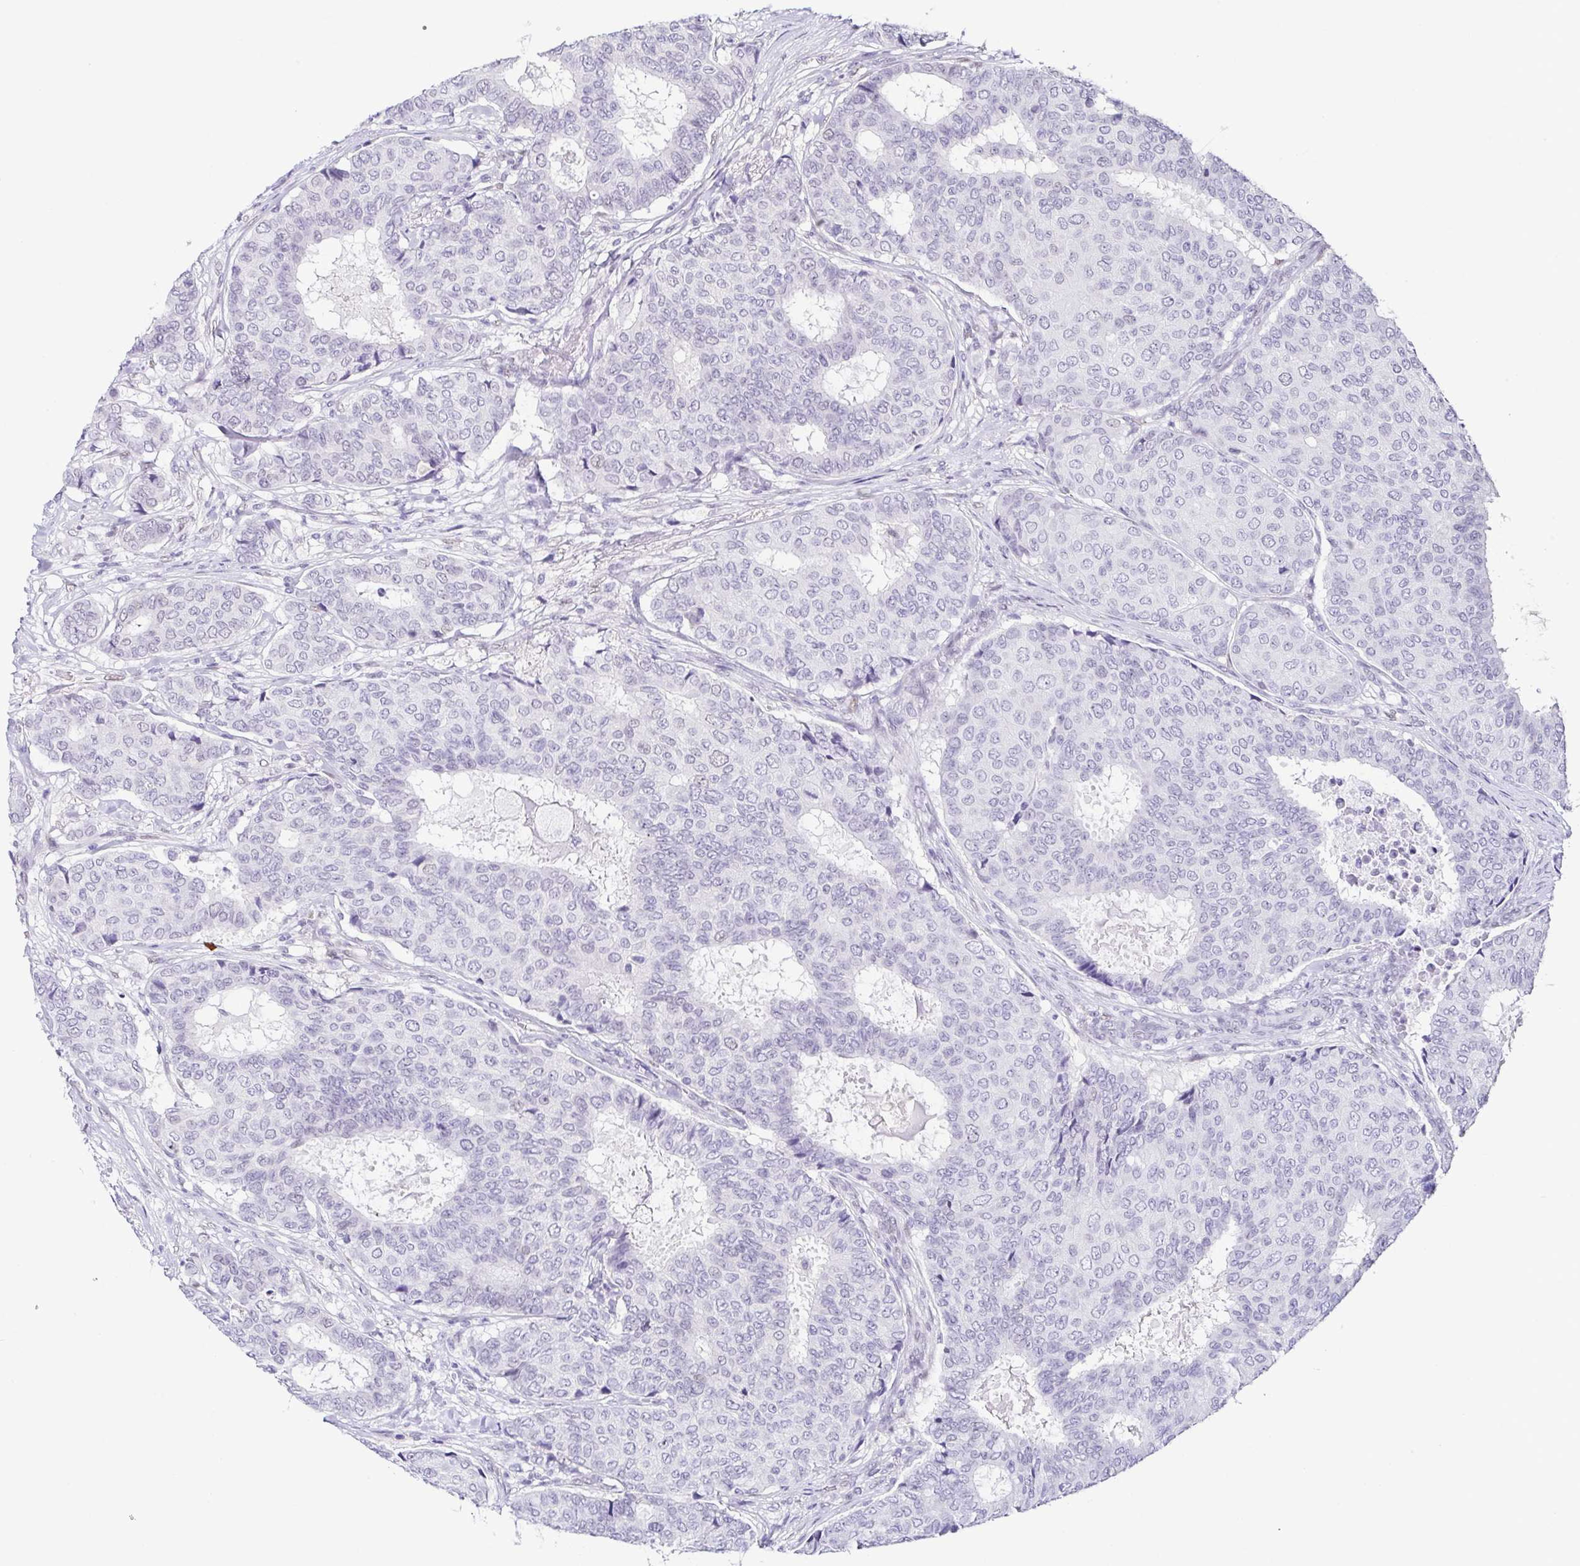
{"staining": {"intensity": "negative", "quantity": "none", "location": "none"}, "tissue": "breast cancer", "cell_type": "Tumor cells", "image_type": "cancer", "snomed": [{"axis": "morphology", "description": "Duct carcinoma"}, {"axis": "topography", "description": "Breast"}], "caption": "Immunohistochemistry (IHC) histopathology image of neoplastic tissue: human breast intraductal carcinoma stained with DAB reveals no significant protein positivity in tumor cells.", "gene": "TCF3", "patient": {"sex": "female", "age": 75}}